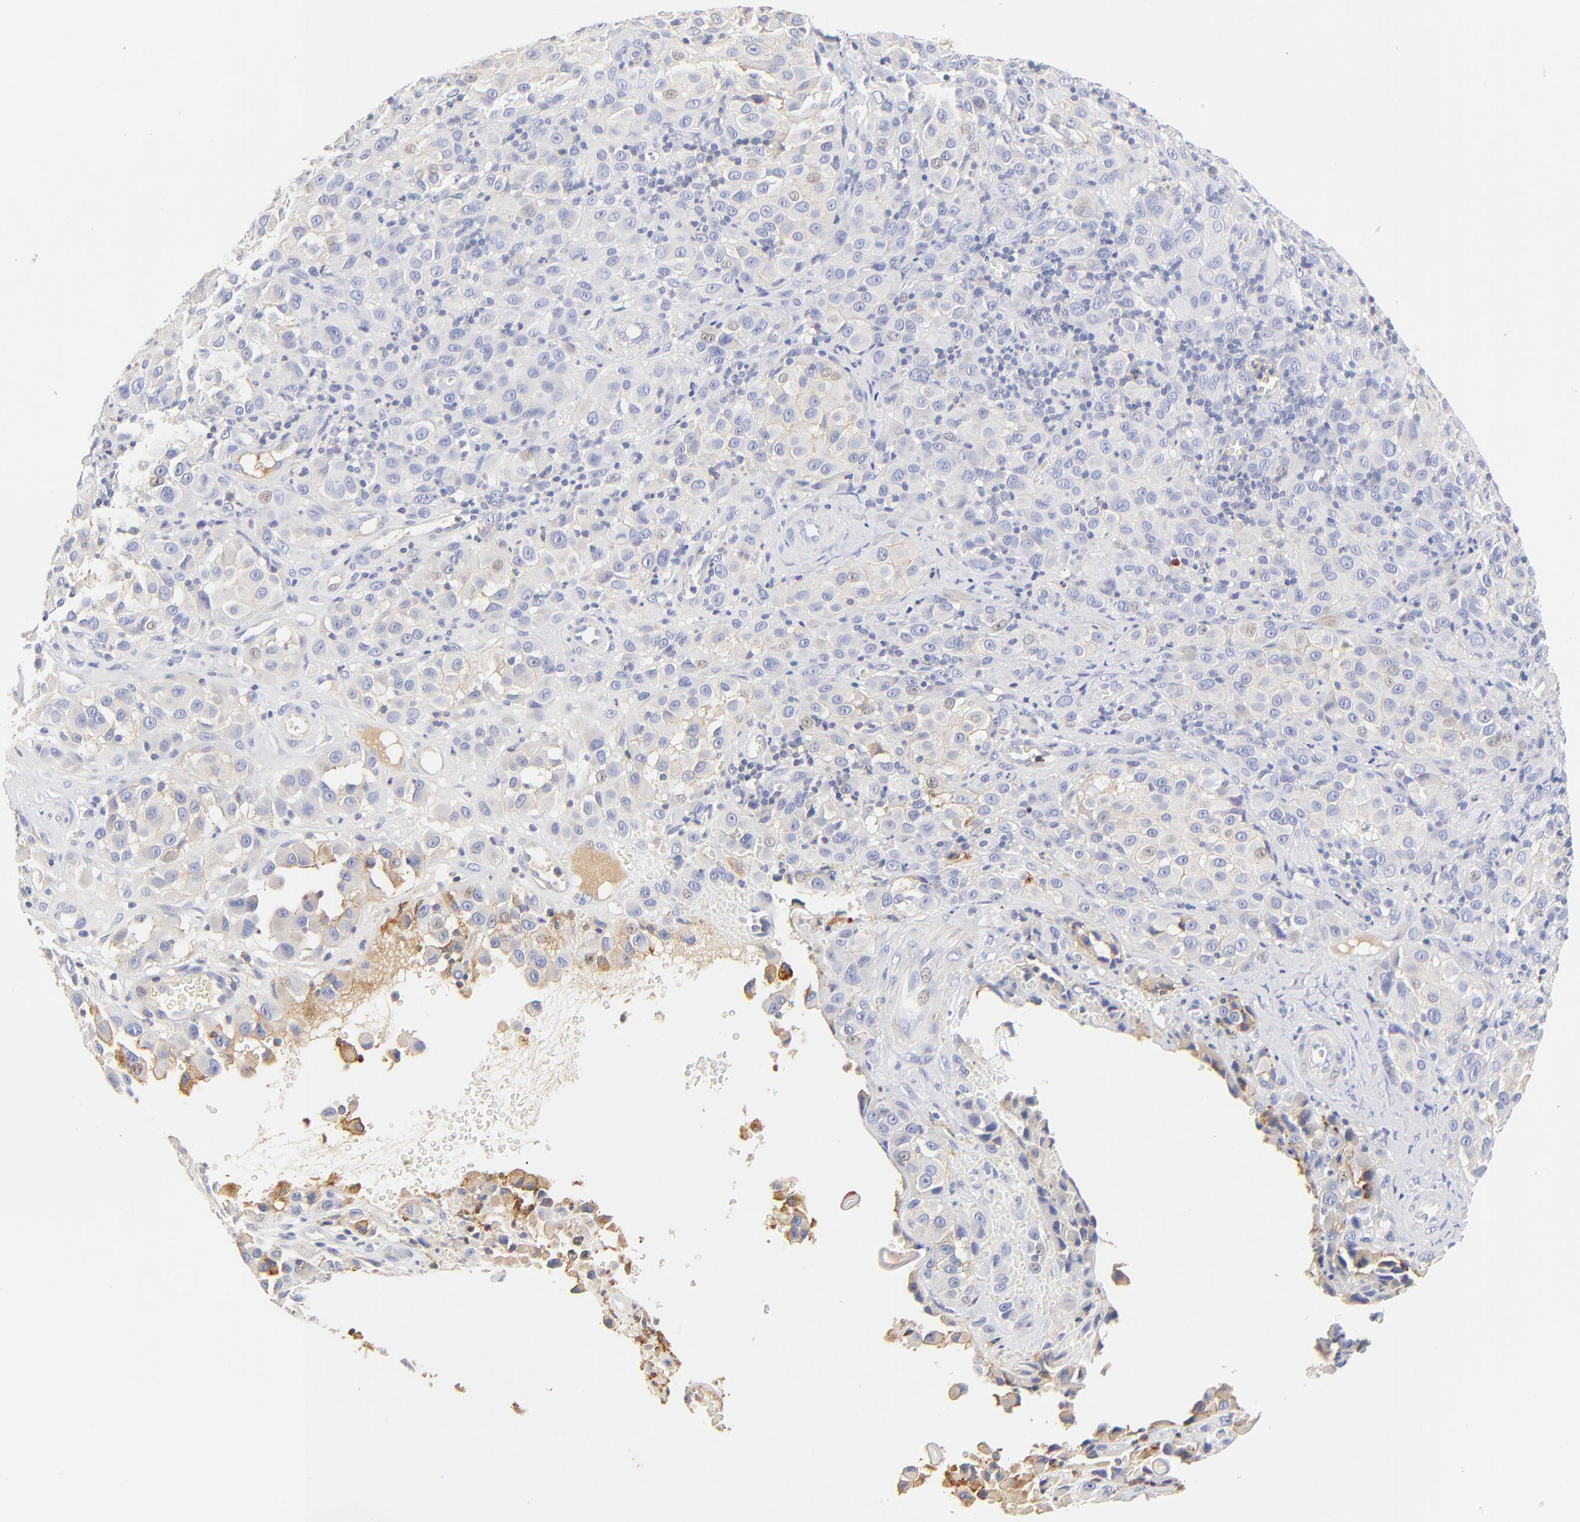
{"staining": {"intensity": "weak", "quantity": "<25%", "location": "cytoplasmic/membranous"}, "tissue": "melanoma", "cell_type": "Tumor cells", "image_type": "cancer", "snomed": [{"axis": "morphology", "description": "Malignant melanoma, NOS"}, {"axis": "topography", "description": "Skin"}], "caption": "This is an IHC photomicrograph of malignant melanoma. There is no staining in tumor cells.", "gene": "MDGA2", "patient": {"sex": "female", "age": 21}}